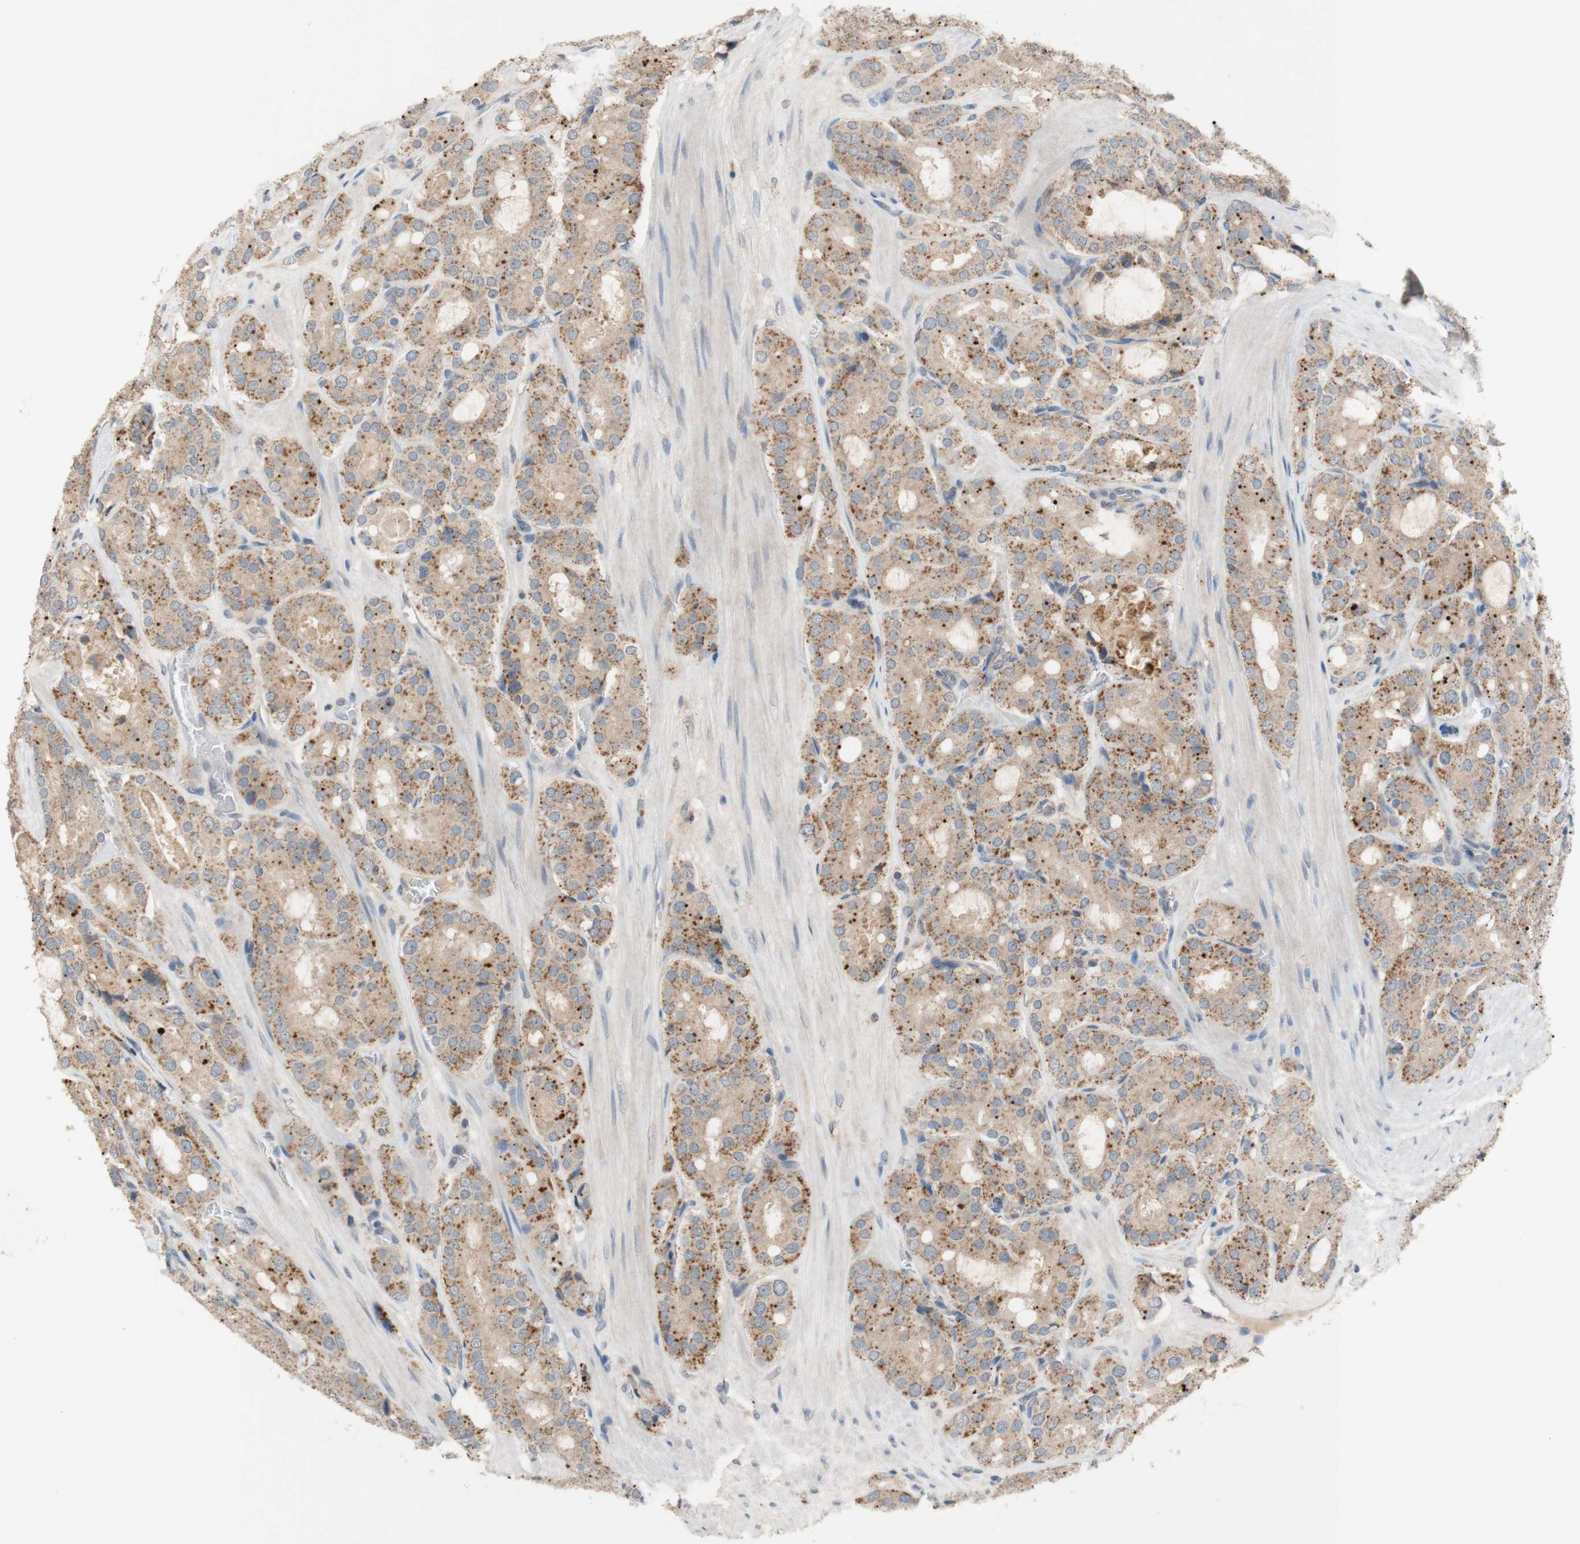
{"staining": {"intensity": "moderate", "quantity": ">75%", "location": "cytoplasmic/membranous"}, "tissue": "prostate cancer", "cell_type": "Tumor cells", "image_type": "cancer", "snomed": [{"axis": "morphology", "description": "Adenocarcinoma, High grade"}, {"axis": "topography", "description": "Prostate"}], "caption": "Tumor cells exhibit medium levels of moderate cytoplasmic/membranous staining in about >75% of cells in prostate cancer (high-grade adenocarcinoma).", "gene": "PEX2", "patient": {"sex": "male", "age": 65}}